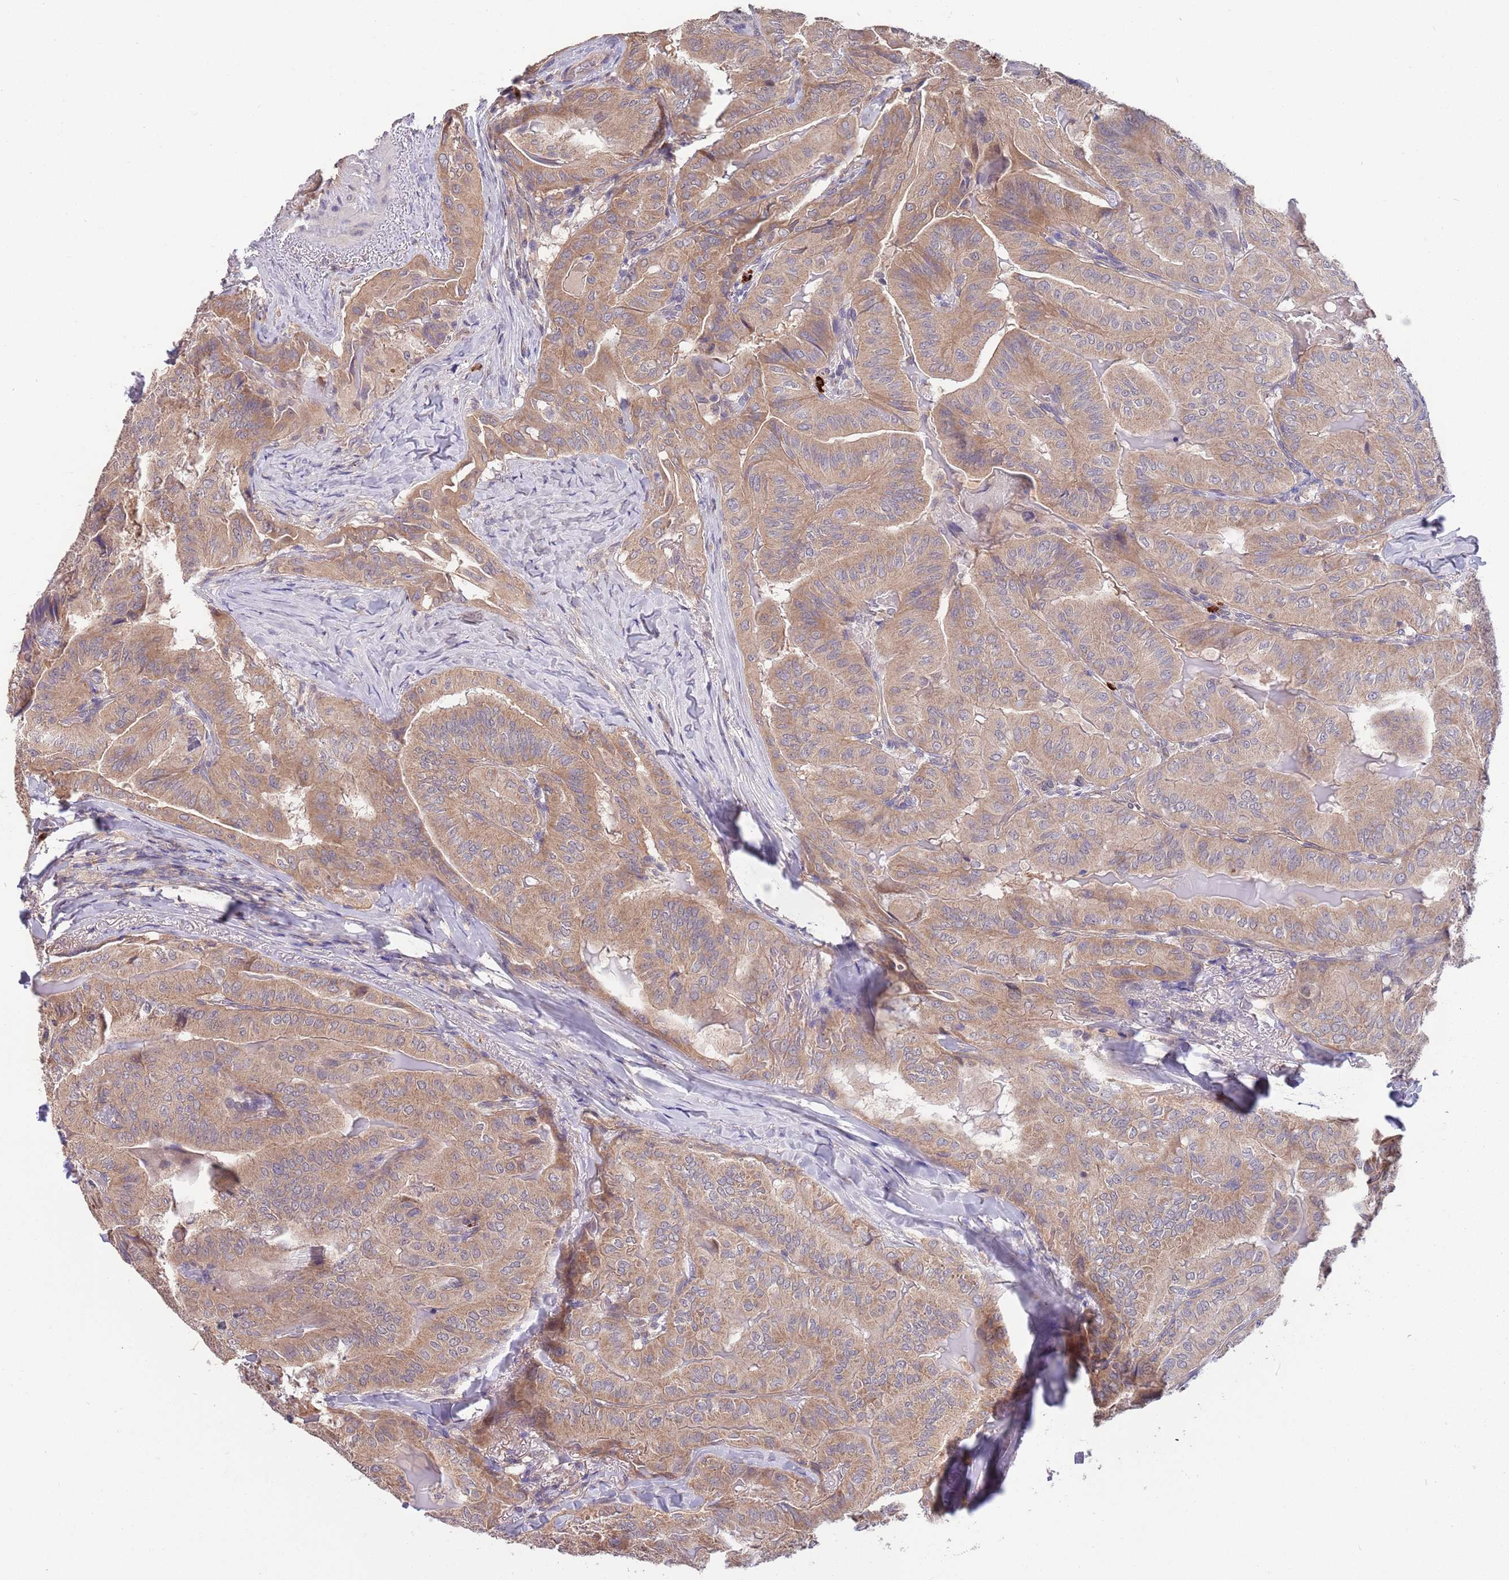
{"staining": {"intensity": "weak", "quantity": ">75%", "location": "cytoplasmic/membranous"}, "tissue": "thyroid cancer", "cell_type": "Tumor cells", "image_type": "cancer", "snomed": [{"axis": "morphology", "description": "Papillary adenocarcinoma, NOS"}, {"axis": "topography", "description": "Thyroid gland"}], "caption": "Weak cytoplasmic/membranous positivity for a protein is seen in about >75% of tumor cells of papillary adenocarcinoma (thyroid) using immunohistochemistry.", "gene": "MARVELD2", "patient": {"sex": "female", "age": 68}}